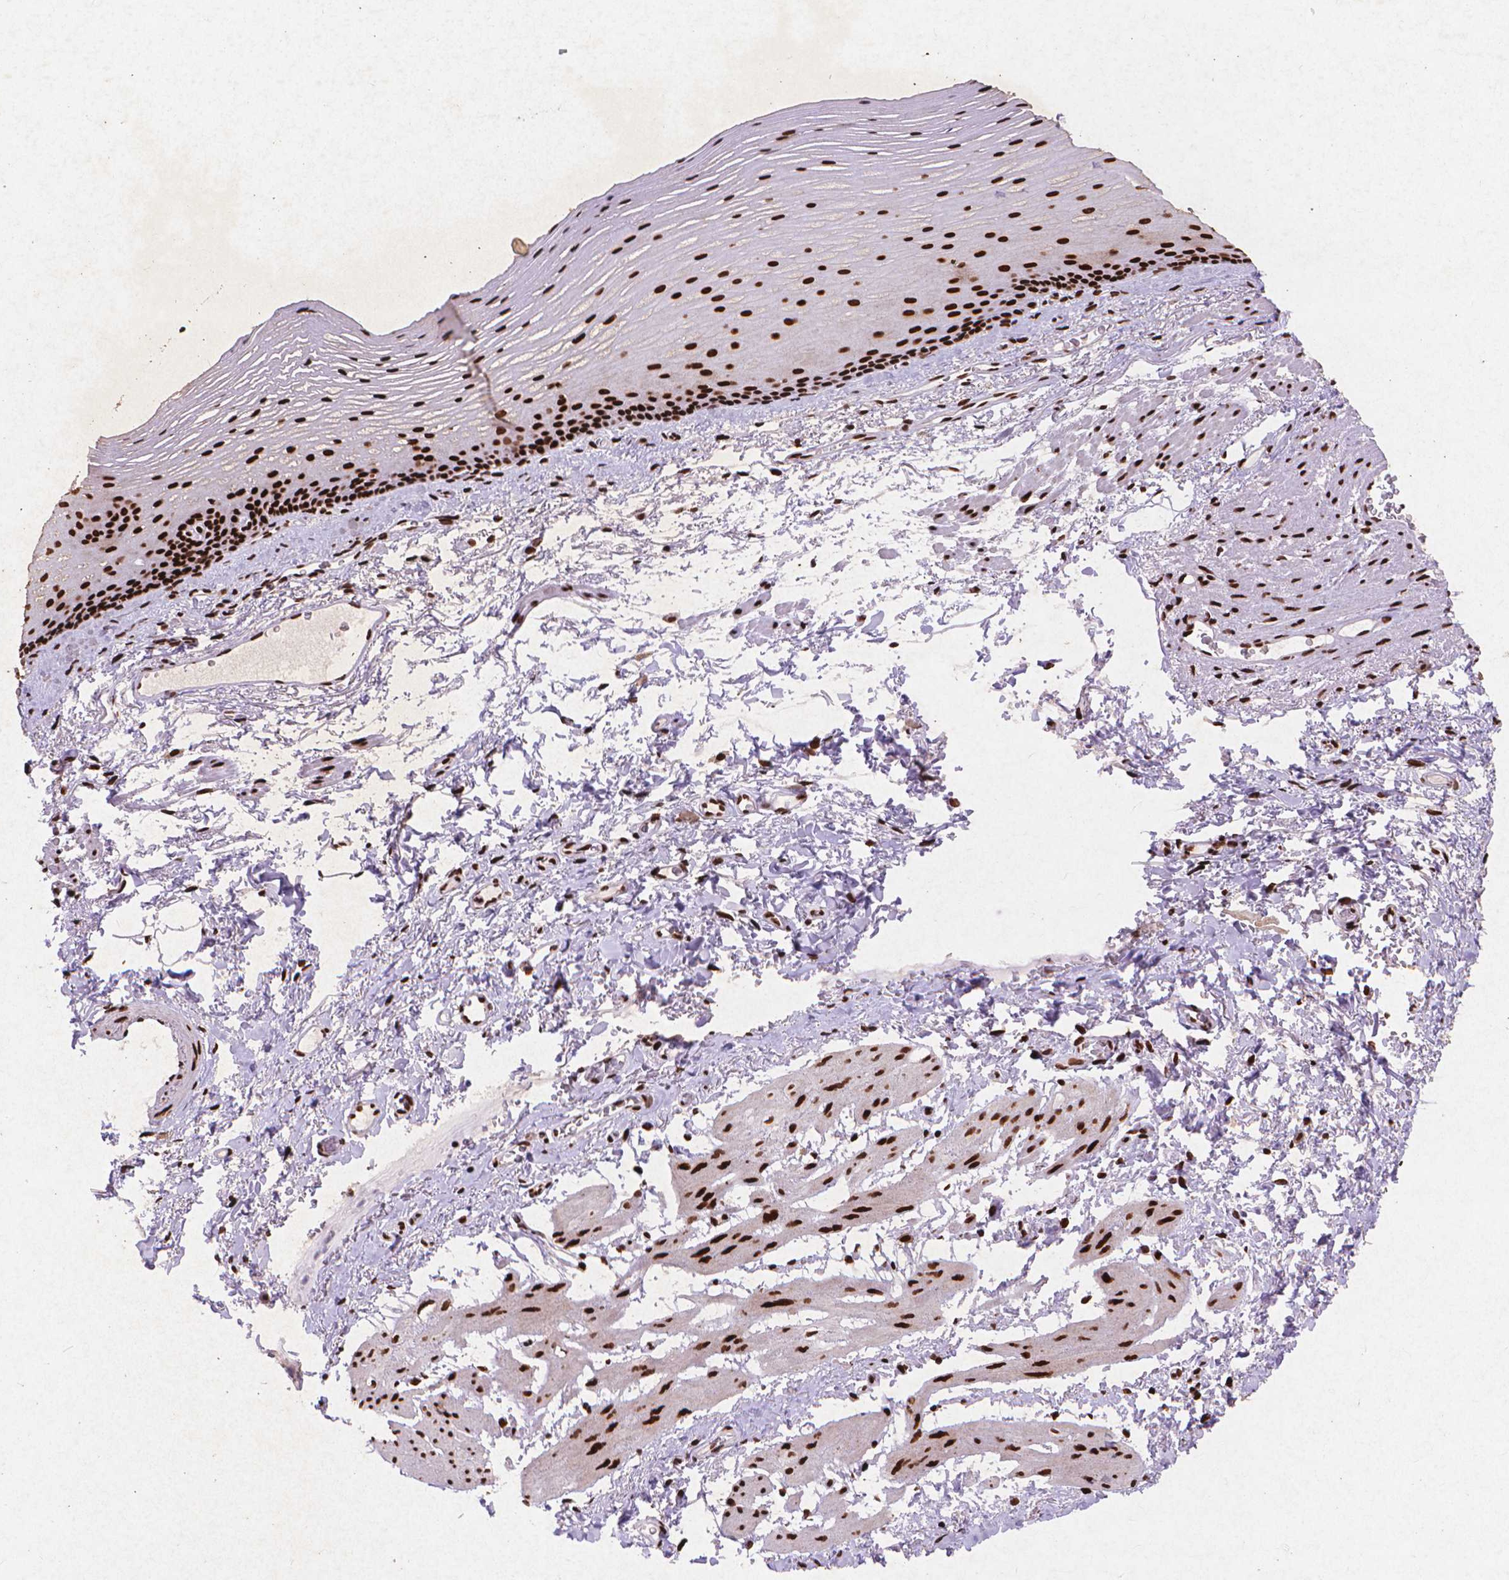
{"staining": {"intensity": "strong", "quantity": ">75%", "location": "nuclear"}, "tissue": "esophagus", "cell_type": "Squamous epithelial cells", "image_type": "normal", "snomed": [{"axis": "morphology", "description": "Normal tissue, NOS"}, {"axis": "topography", "description": "Esophagus"}], "caption": "Immunohistochemical staining of unremarkable human esophagus displays high levels of strong nuclear positivity in approximately >75% of squamous epithelial cells.", "gene": "CITED2", "patient": {"sex": "male", "age": 76}}